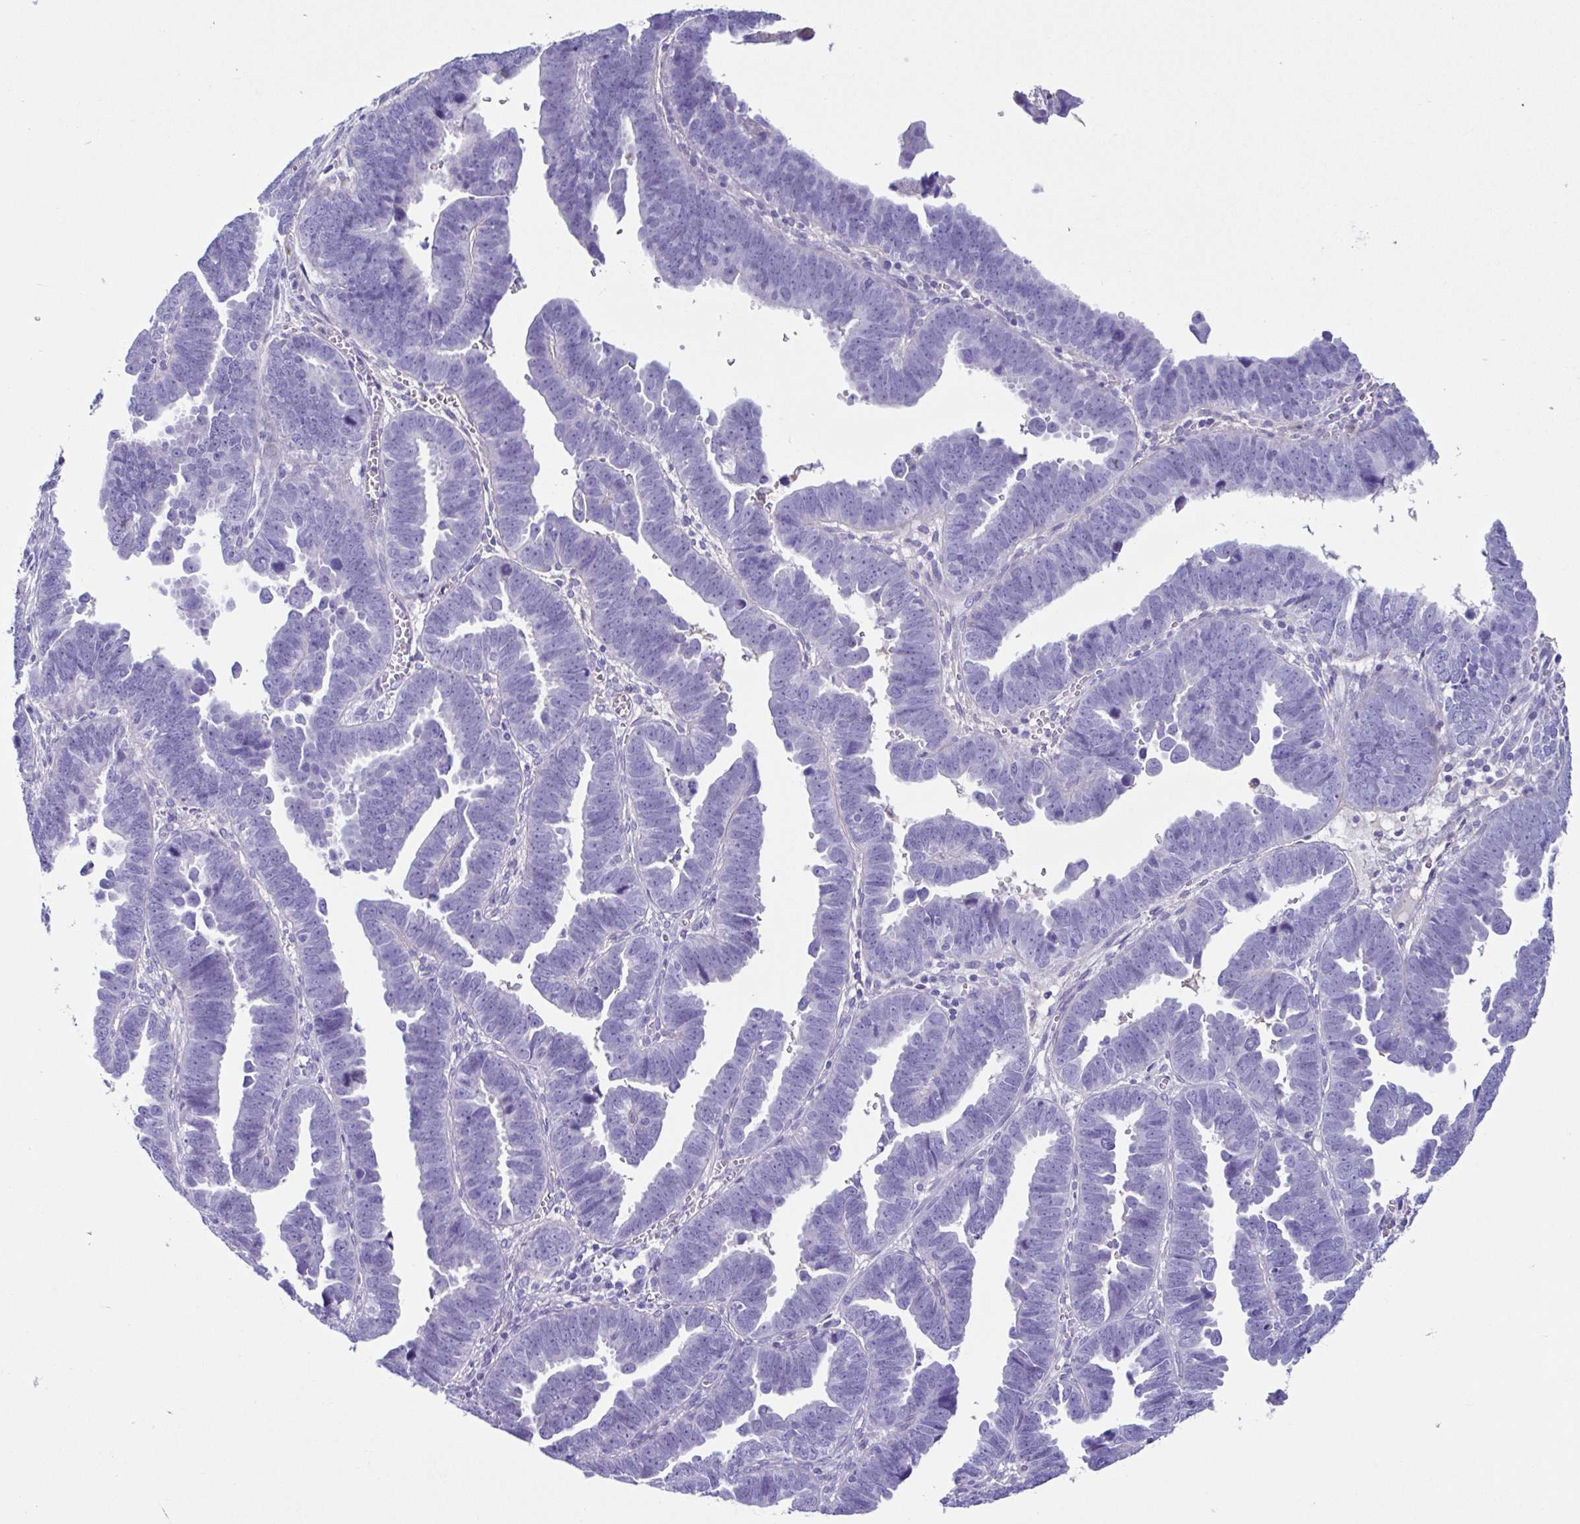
{"staining": {"intensity": "negative", "quantity": "none", "location": "none"}, "tissue": "endometrial cancer", "cell_type": "Tumor cells", "image_type": "cancer", "snomed": [{"axis": "morphology", "description": "Adenocarcinoma, NOS"}, {"axis": "topography", "description": "Endometrium"}], "caption": "IHC photomicrograph of endometrial cancer stained for a protein (brown), which demonstrates no expression in tumor cells. (Brightfield microscopy of DAB immunohistochemistry (IHC) at high magnification).", "gene": "CYP11B1", "patient": {"sex": "female", "age": 75}}